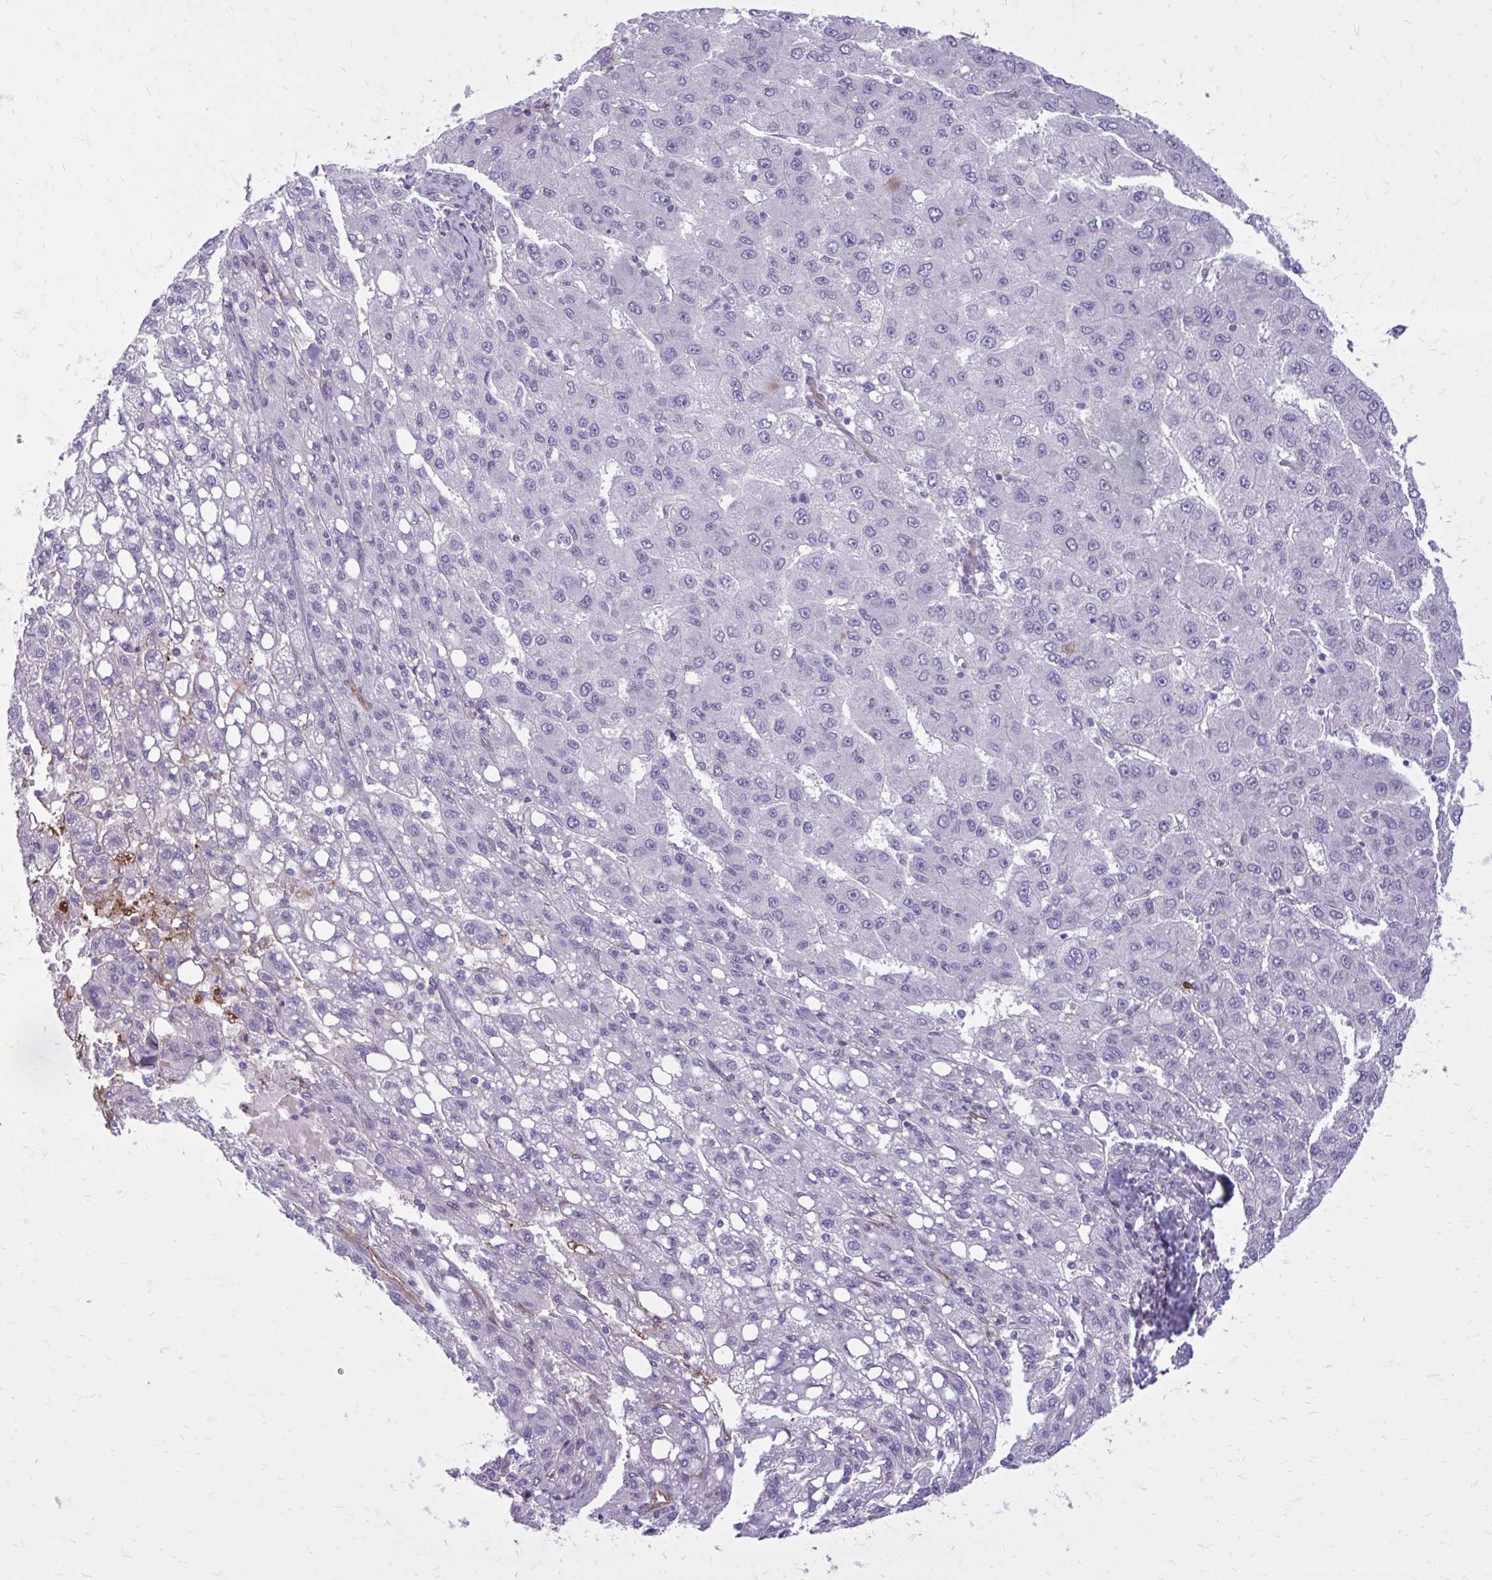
{"staining": {"intensity": "negative", "quantity": "none", "location": "none"}, "tissue": "liver cancer", "cell_type": "Tumor cells", "image_type": "cancer", "snomed": [{"axis": "morphology", "description": "Carcinoma, Hepatocellular, NOS"}, {"axis": "topography", "description": "Liver"}], "caption": "Protein analysis of hepatocellular carcinoma (liver) reveals no significant staining in tumor cells. (Stains: DAB (3,3'-diaminobenzidine) IHC with hematoxylin counter stain, Microscopy: brightfield microscopy at high magnification).", "gene": "BEND5", "patient": {"sex": "female", "age": 82}}